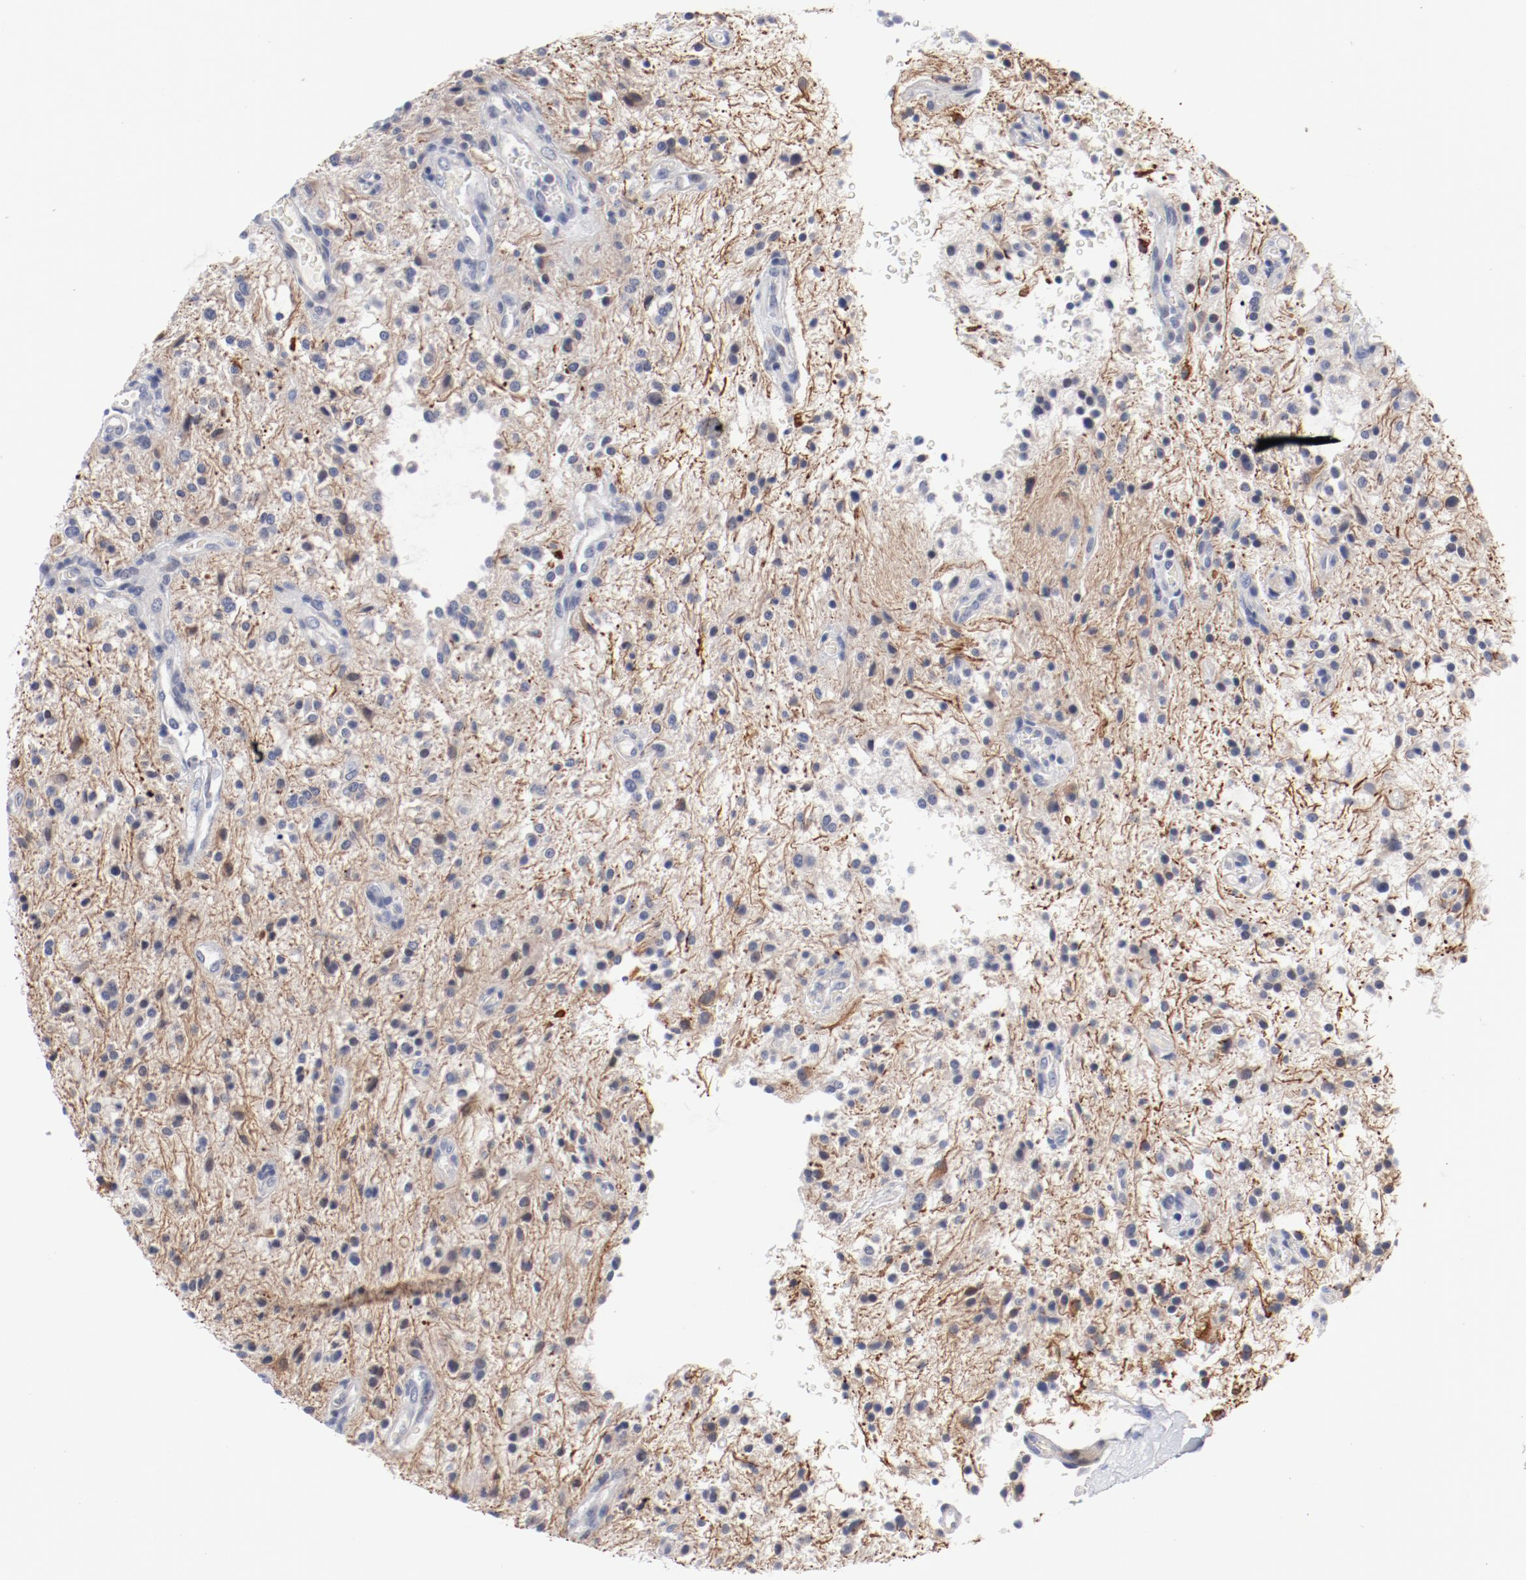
{"staining": {"intensity": "moderate", "quantity": "<25%", "location": "cytoplasmic/membranous"}, "tissue": "glioma", "cell_type": "Tumor cells", "image_type": "cancer", "snomed": [{"axis": "morphology", "description": "Glioma, malignant, NOS"}, {"axis": "topography", "description": "Cerebellum"}], "caption": "An image of human glioma stained for a protein exhibits moderate cytoplasmic/membranous brown staining in tumor cells. The protein is stained brown, and the nuclei are stained in blue (DAB IHC with brightfield microscopy, high magnification).", "gene": "KCNK13", "patient": {"sex": "female", "age": 10}}